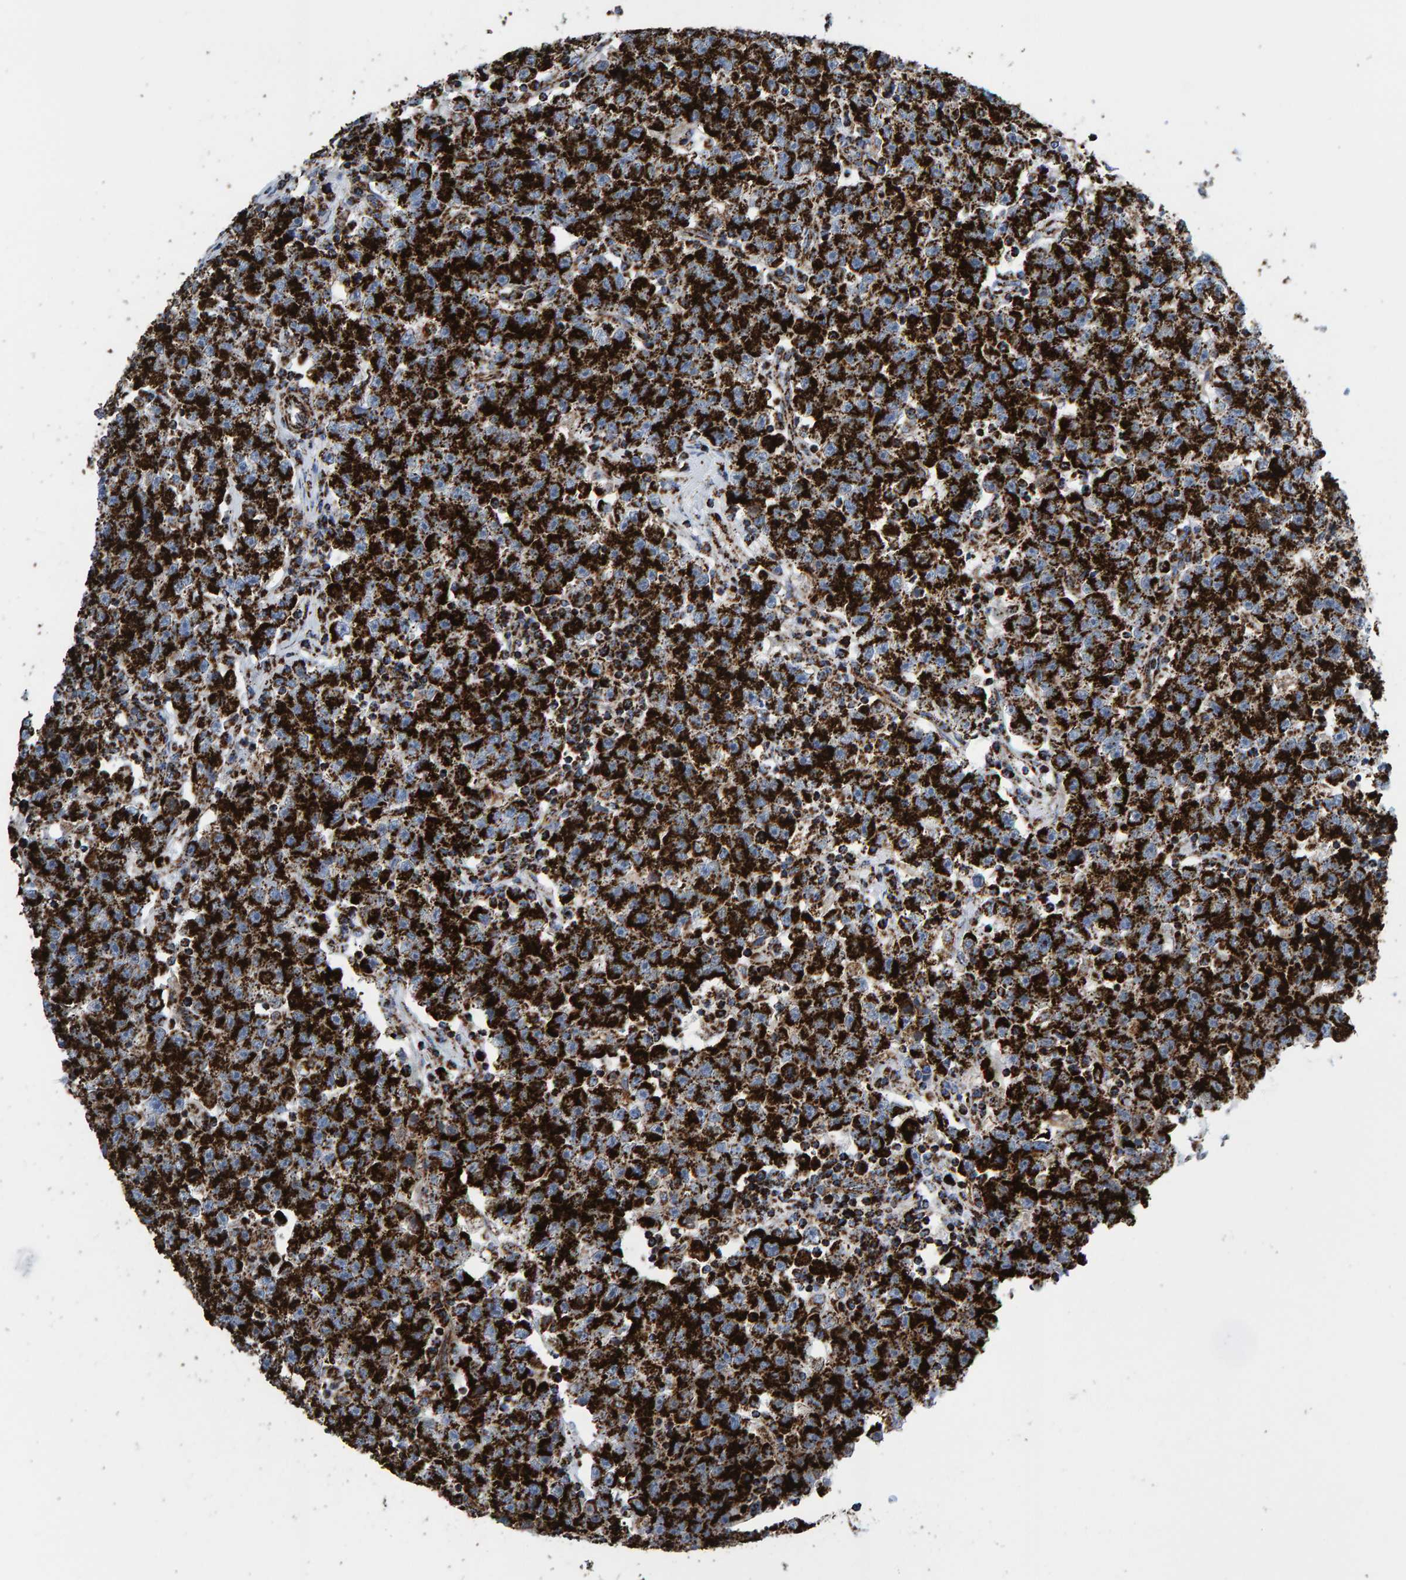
{"staining": {"intensity": "strong", "quantity": ">75%", "location": "cytoplasmic/membranous"}, "tissue": "testis cancer", "cell_type": "Tumor cells", "image_type": "cancer", "snomed": [{"axis": "morphology", "description": "Seminoma, NOS"}, {"axis": "topography", "description": "Testis"}], "caption": "Immunohistochemical staining of testis seminoma displays high levels of strong cytoplasmic/membranous positivity in about >75% of tumor cells.", "gene": "ENSG00000262660", "patient": {"sex": "male", "age": 22}}